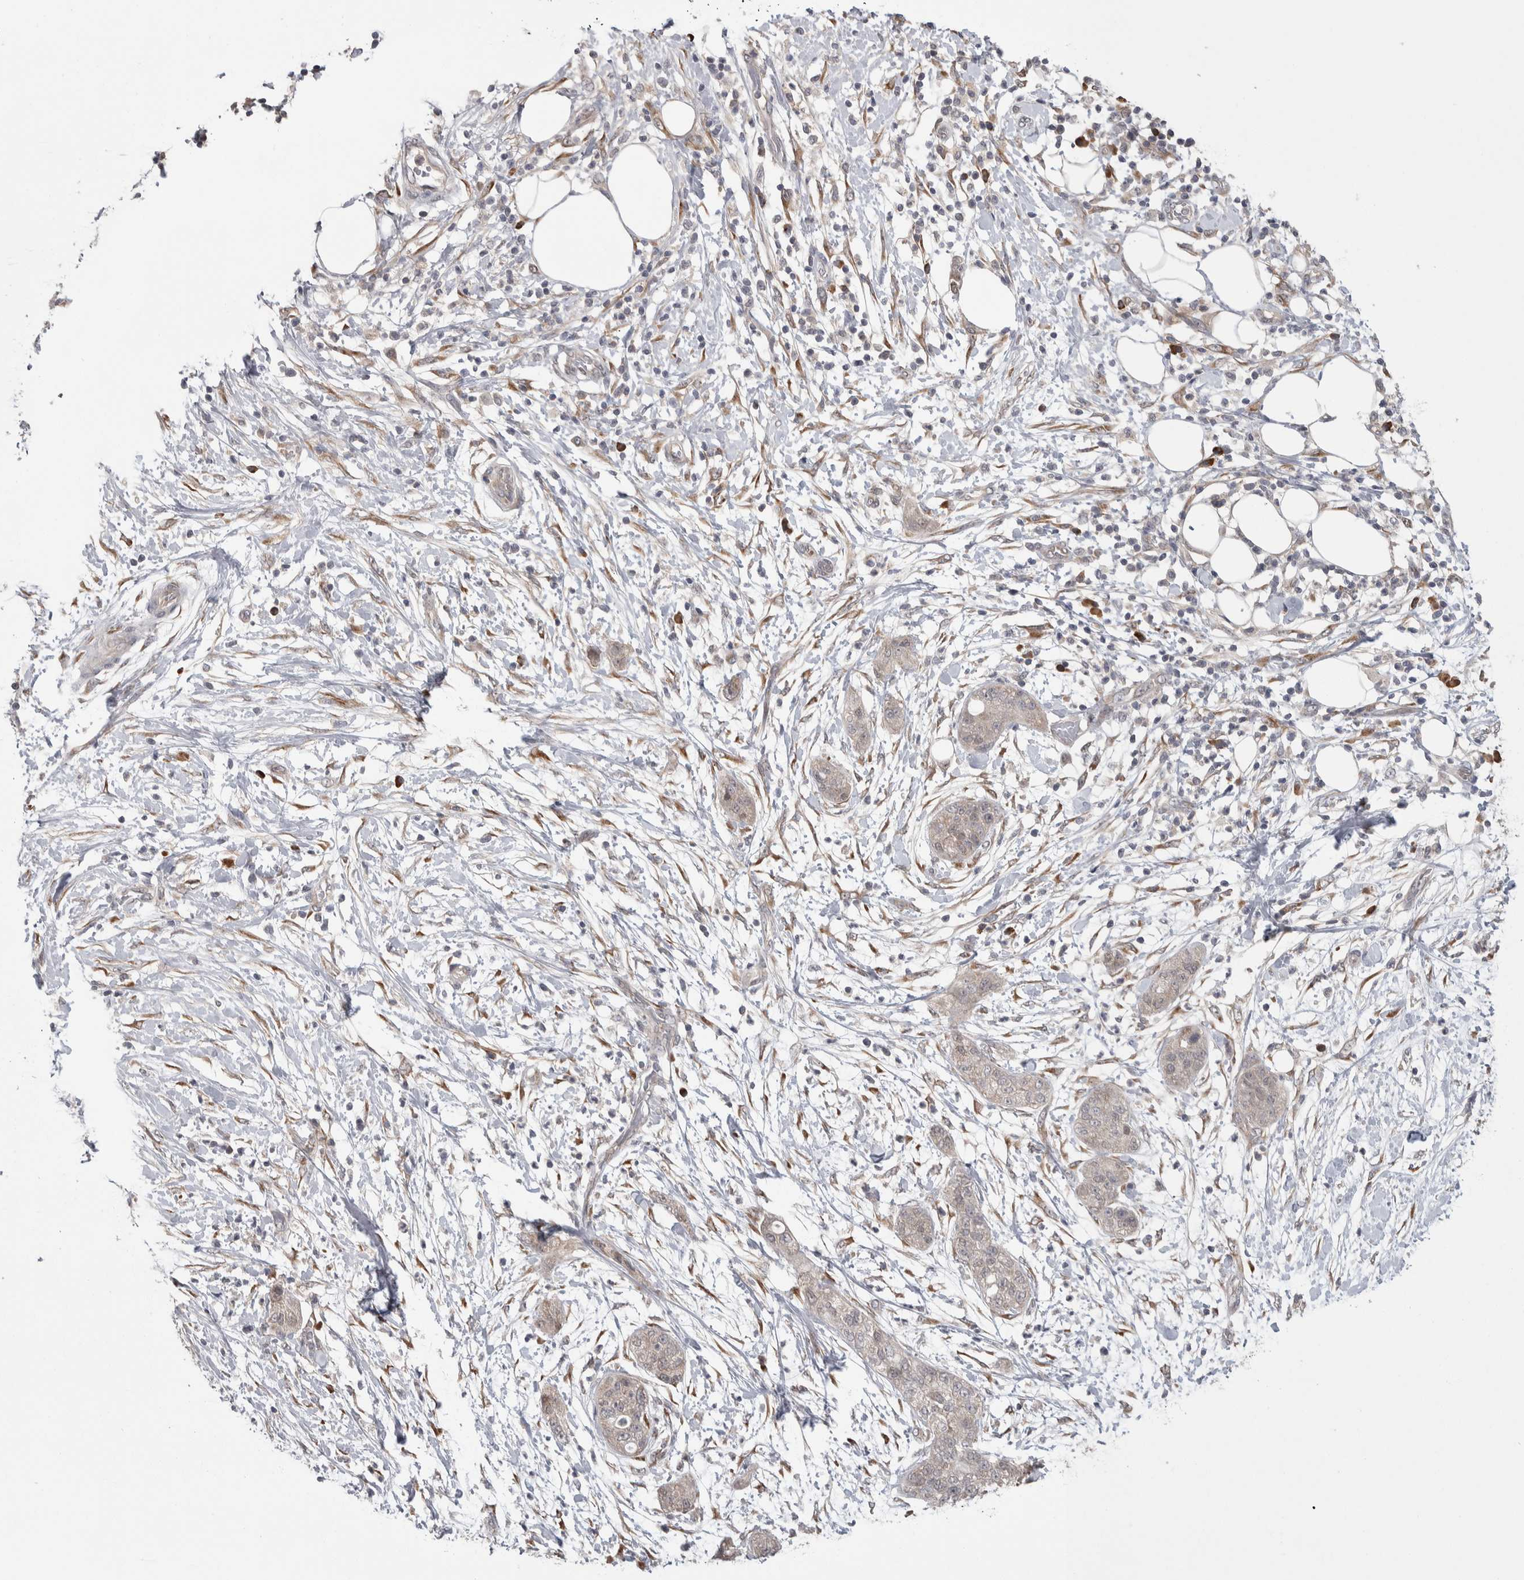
{"staining": {"intensity": "weak", "quantity": "<25%", "location": "cytoplasmic/membranous"}, "tissue": "pancreatic cancer", "cell_type": "Tumor cells", "image_type": "cancer", "snomed": [{"axis": "morphology", "description": "Adenocarcinoma, NOS"}, {"axis": "topography", "description": "Pancreas"}], "caption": "An immunohistochemistry (IHC) micrograph of pancreatic adenocarcinoma is shown. There is no staining in tumor cells of pancreatic adenocarcinoma.", "gene": "CUL2", "patient": {"sex": "female", "age": 78}}